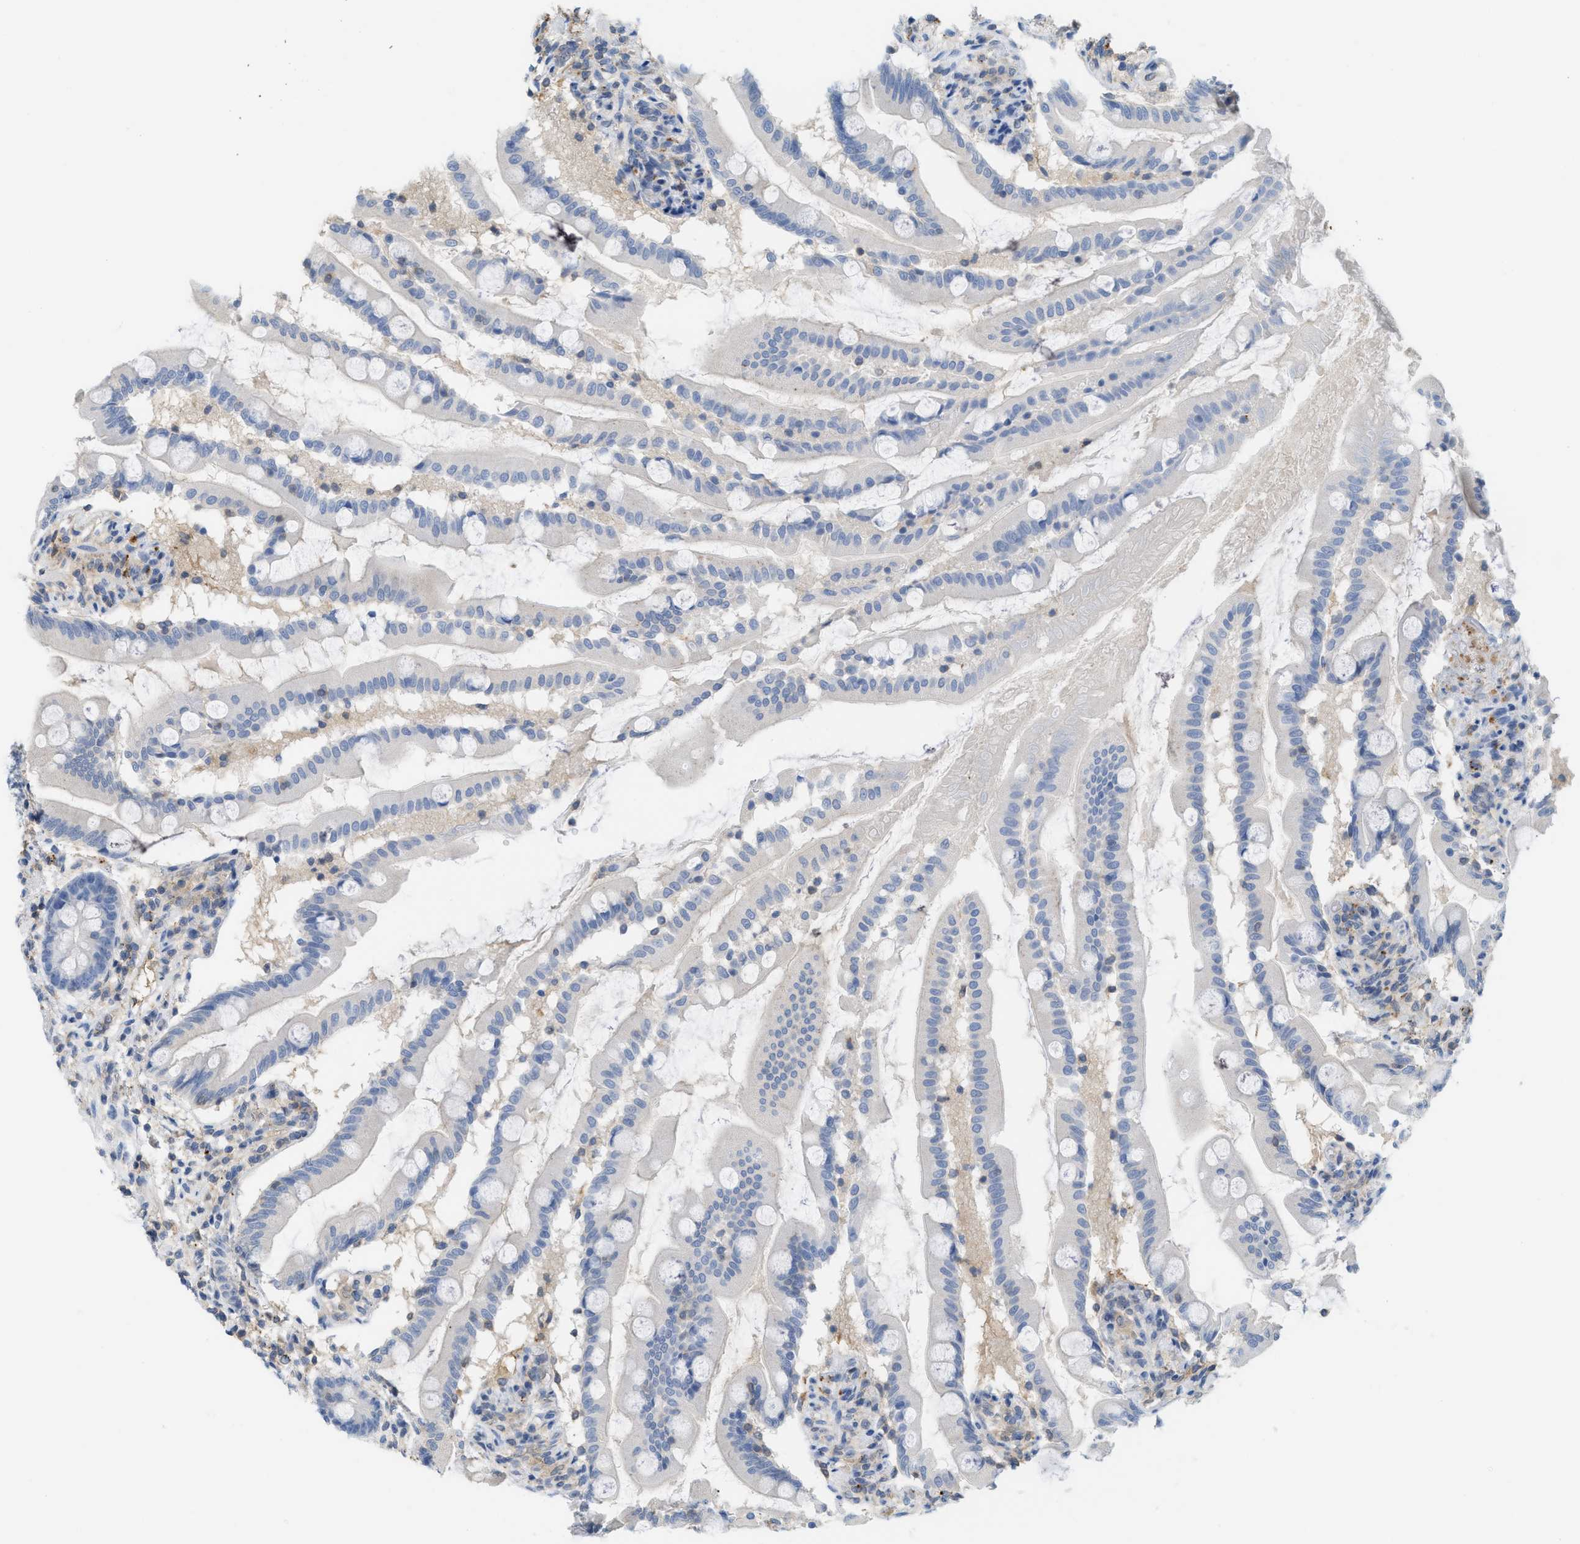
{"staining": {"intensity": "negative", "quantity": "none", "location": "none"}, "tissue": "small intestine", "cell_type": "Glandular cells", "image_type": "normal", "snomed": [{"axis": "morphology", "description": "Normal tissue, NOS"}, {"axis": "topography", "description": "Small intestine"}], "caption": "Protein analysis of benign small intestine demonstrates no significant positivity in glandular cells.", "gene": "CSTB", "patient": {"sex": "female", "age": 56}}